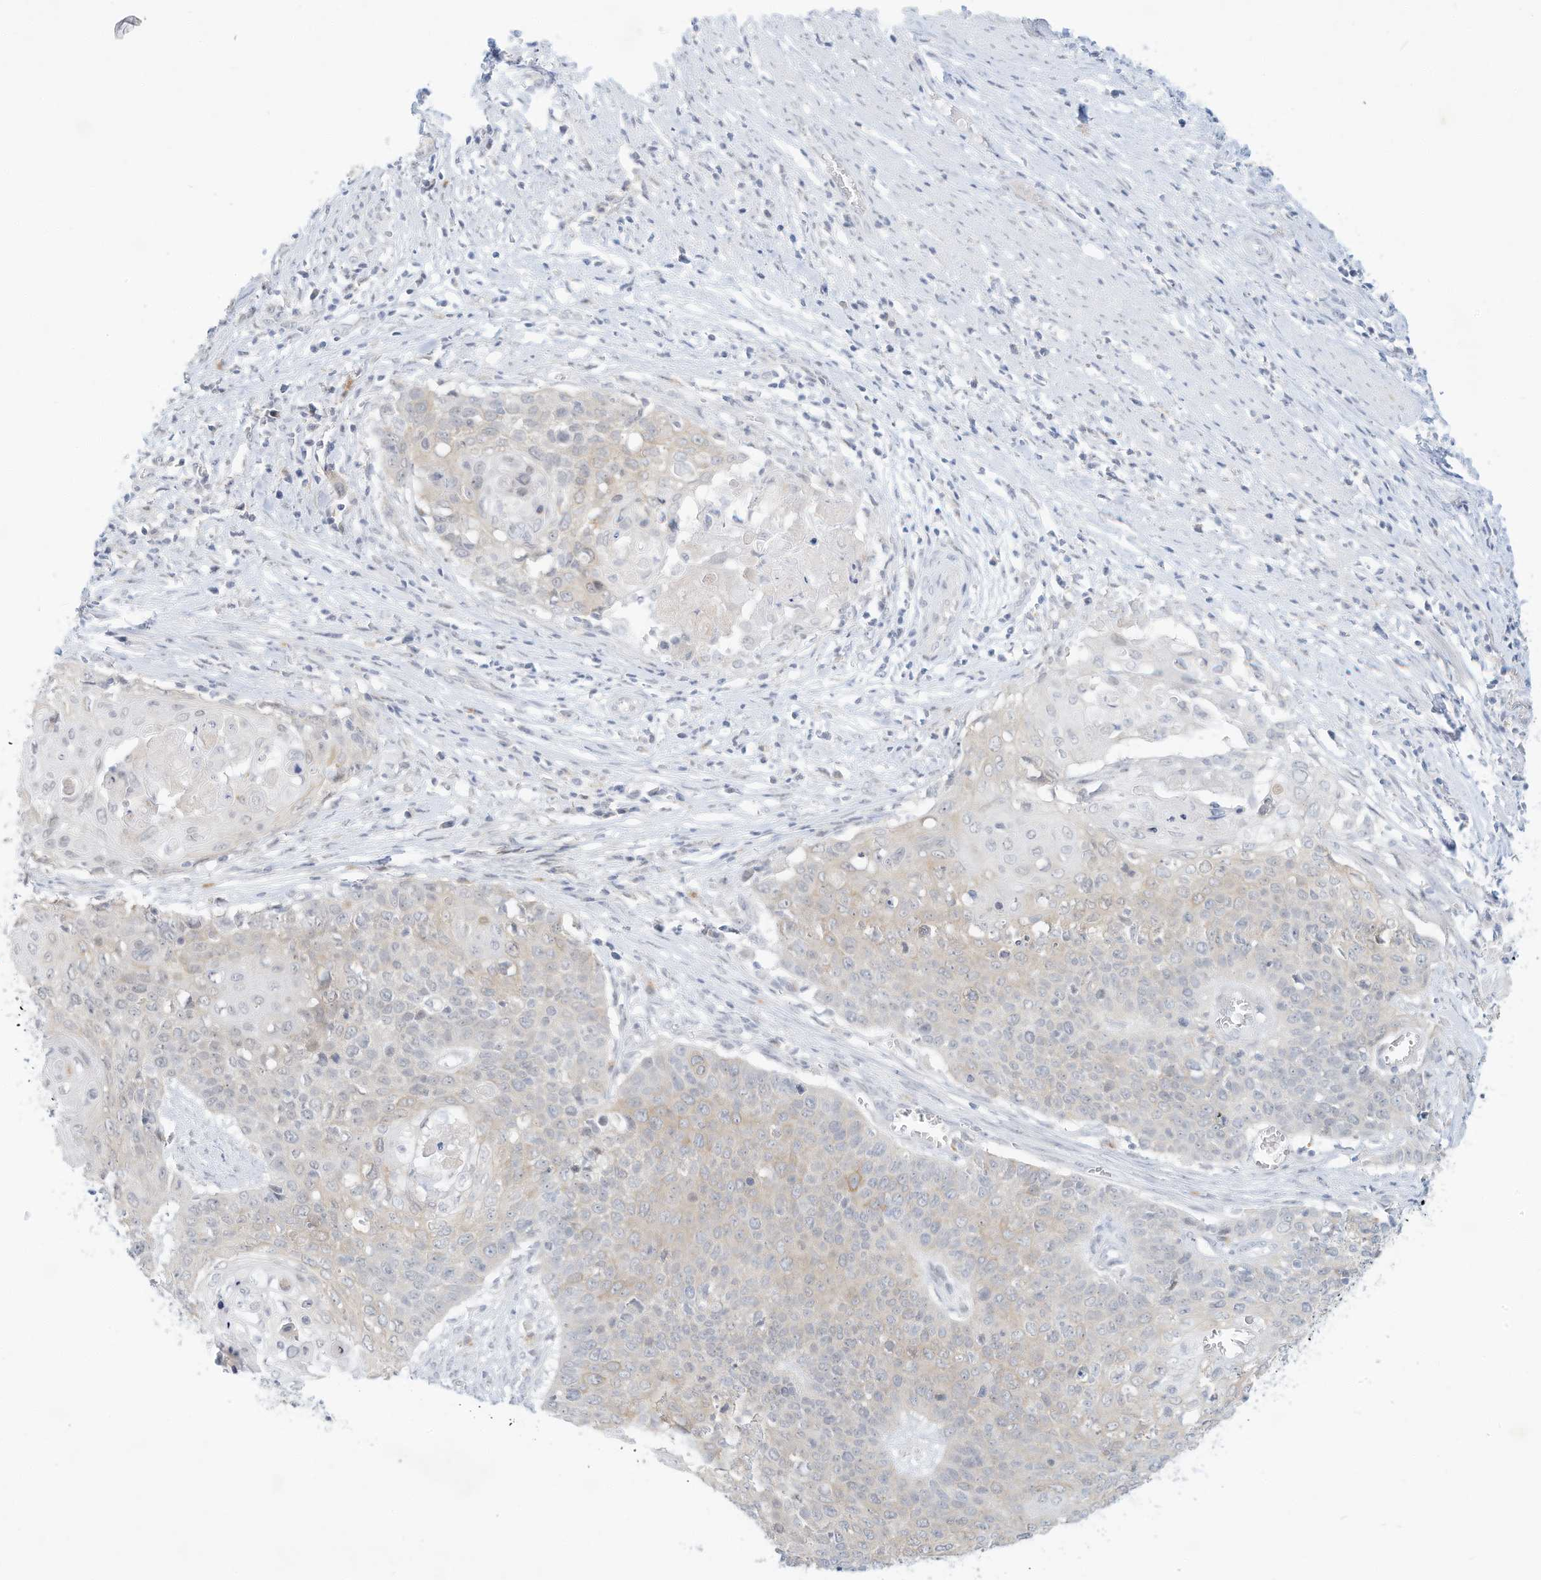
{"staining": {"intensity": "negative", "quantity": "none", "location": "none"}, "tissue": "cervical cancer", "cell_type": "Tumor cells", "image_type": "cancer", "snomed": [{"axis": "morphology", "description": "Squamous cell carcinoma, NOS"}, {"axis": "topography", "description": "Cervix"}], "caption": "Human cervical cancer (squamous cell carcinoma) stained for a protein using immunohistochemistry reveals no expression in tumor cells.", "gene": "PAK6", "patient": {"sex": "female", "age": 39}}